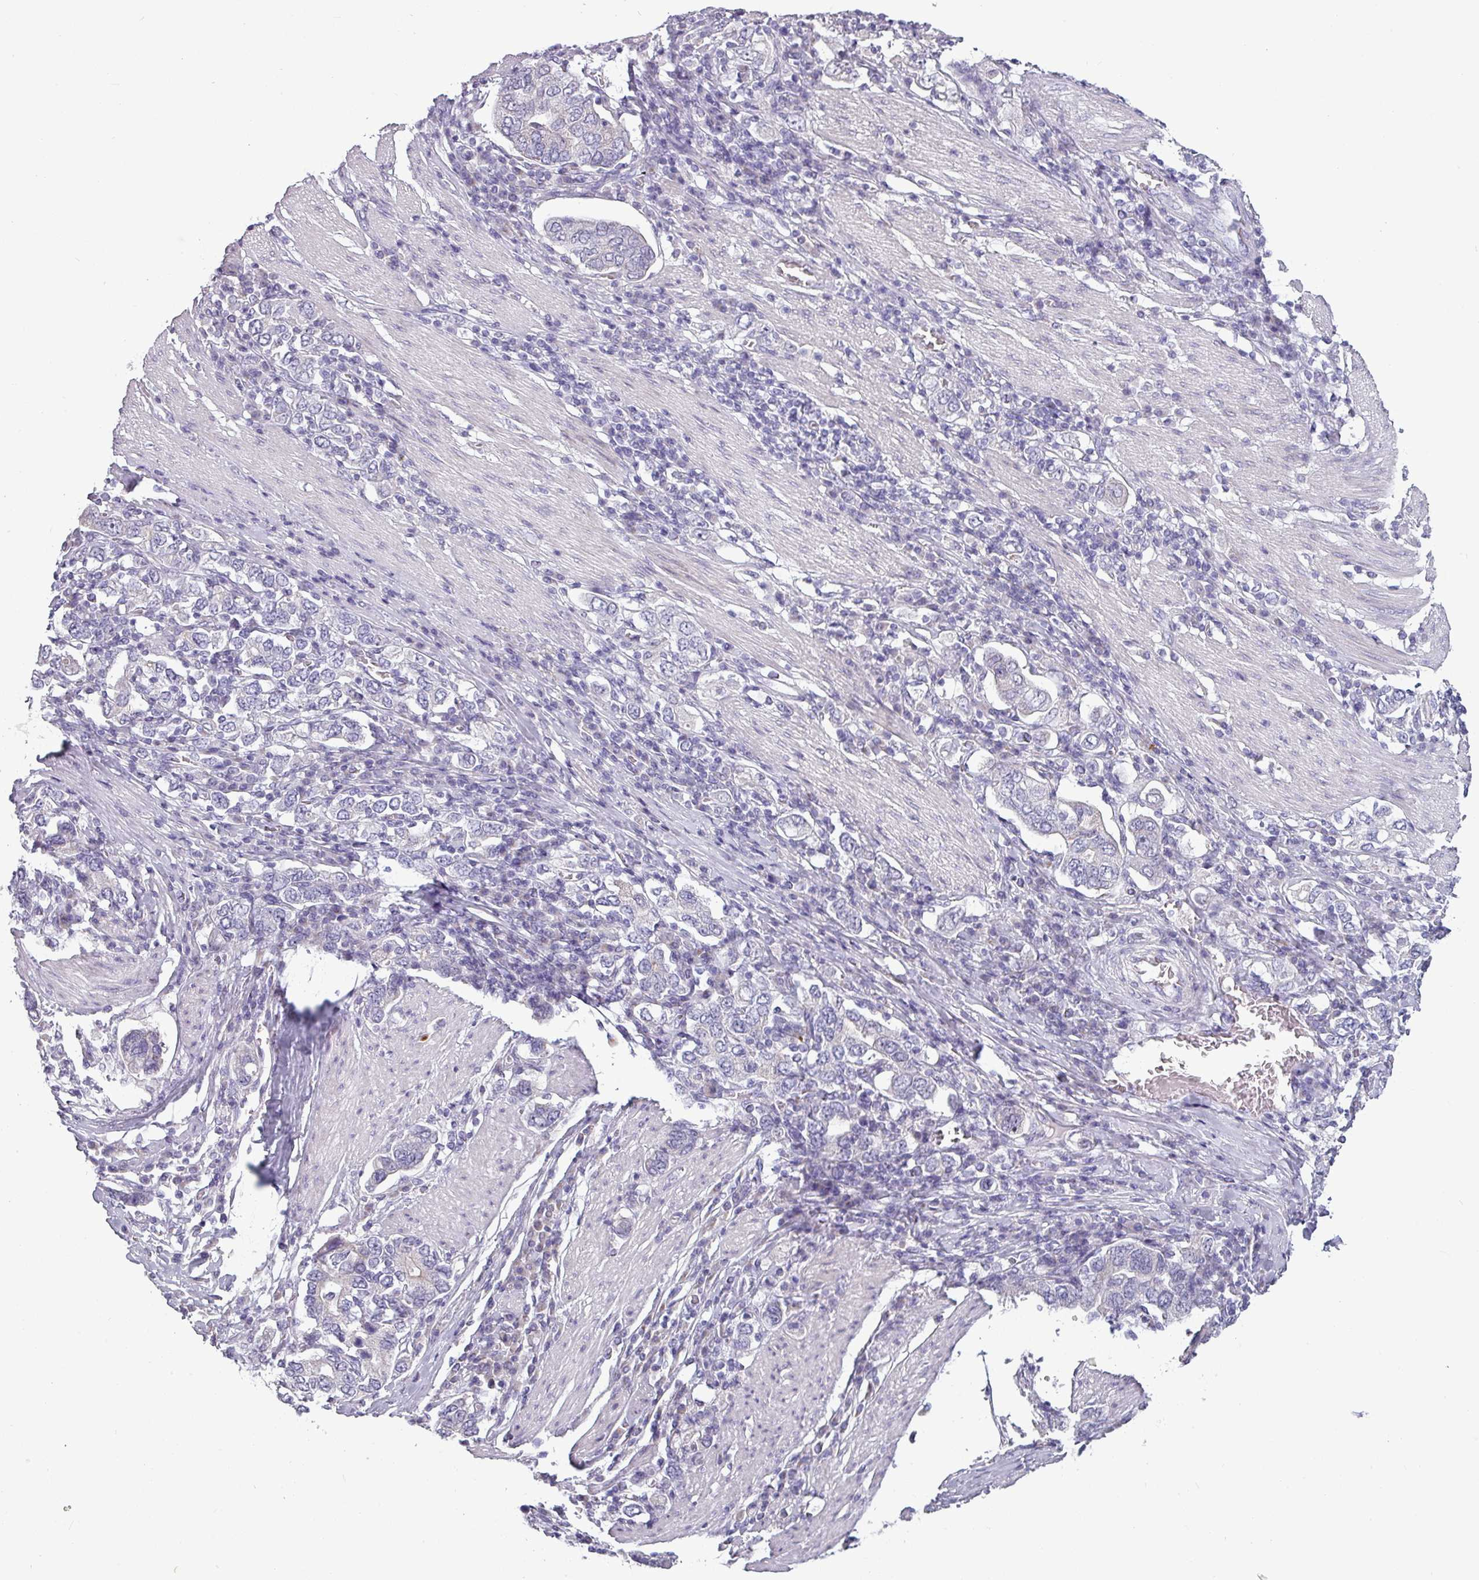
{"staining": {"intensity": "negative", "quantity": "none", "location": "none"}, "tissue": "stomach cancer", "cell_type": "Tumor cells", "image_type": "cancer", "snomed": [{"axis": "morphology", "description": "Adenocarcinoma, NOS"}, {"axis": "topography", "description": "Stomach, upper"}, {"axis": "topography", "description": "Stomach"}], "caption": "Tumor cells are negative for brown protein staining in adenocarcinoma (stomach). (DAB (3,3'-diaminobenzidine) immunohistochemistry (IHC), high magnification).", "gene": "SLC26A9", "patient": {"sex": "male", "age": 62}}